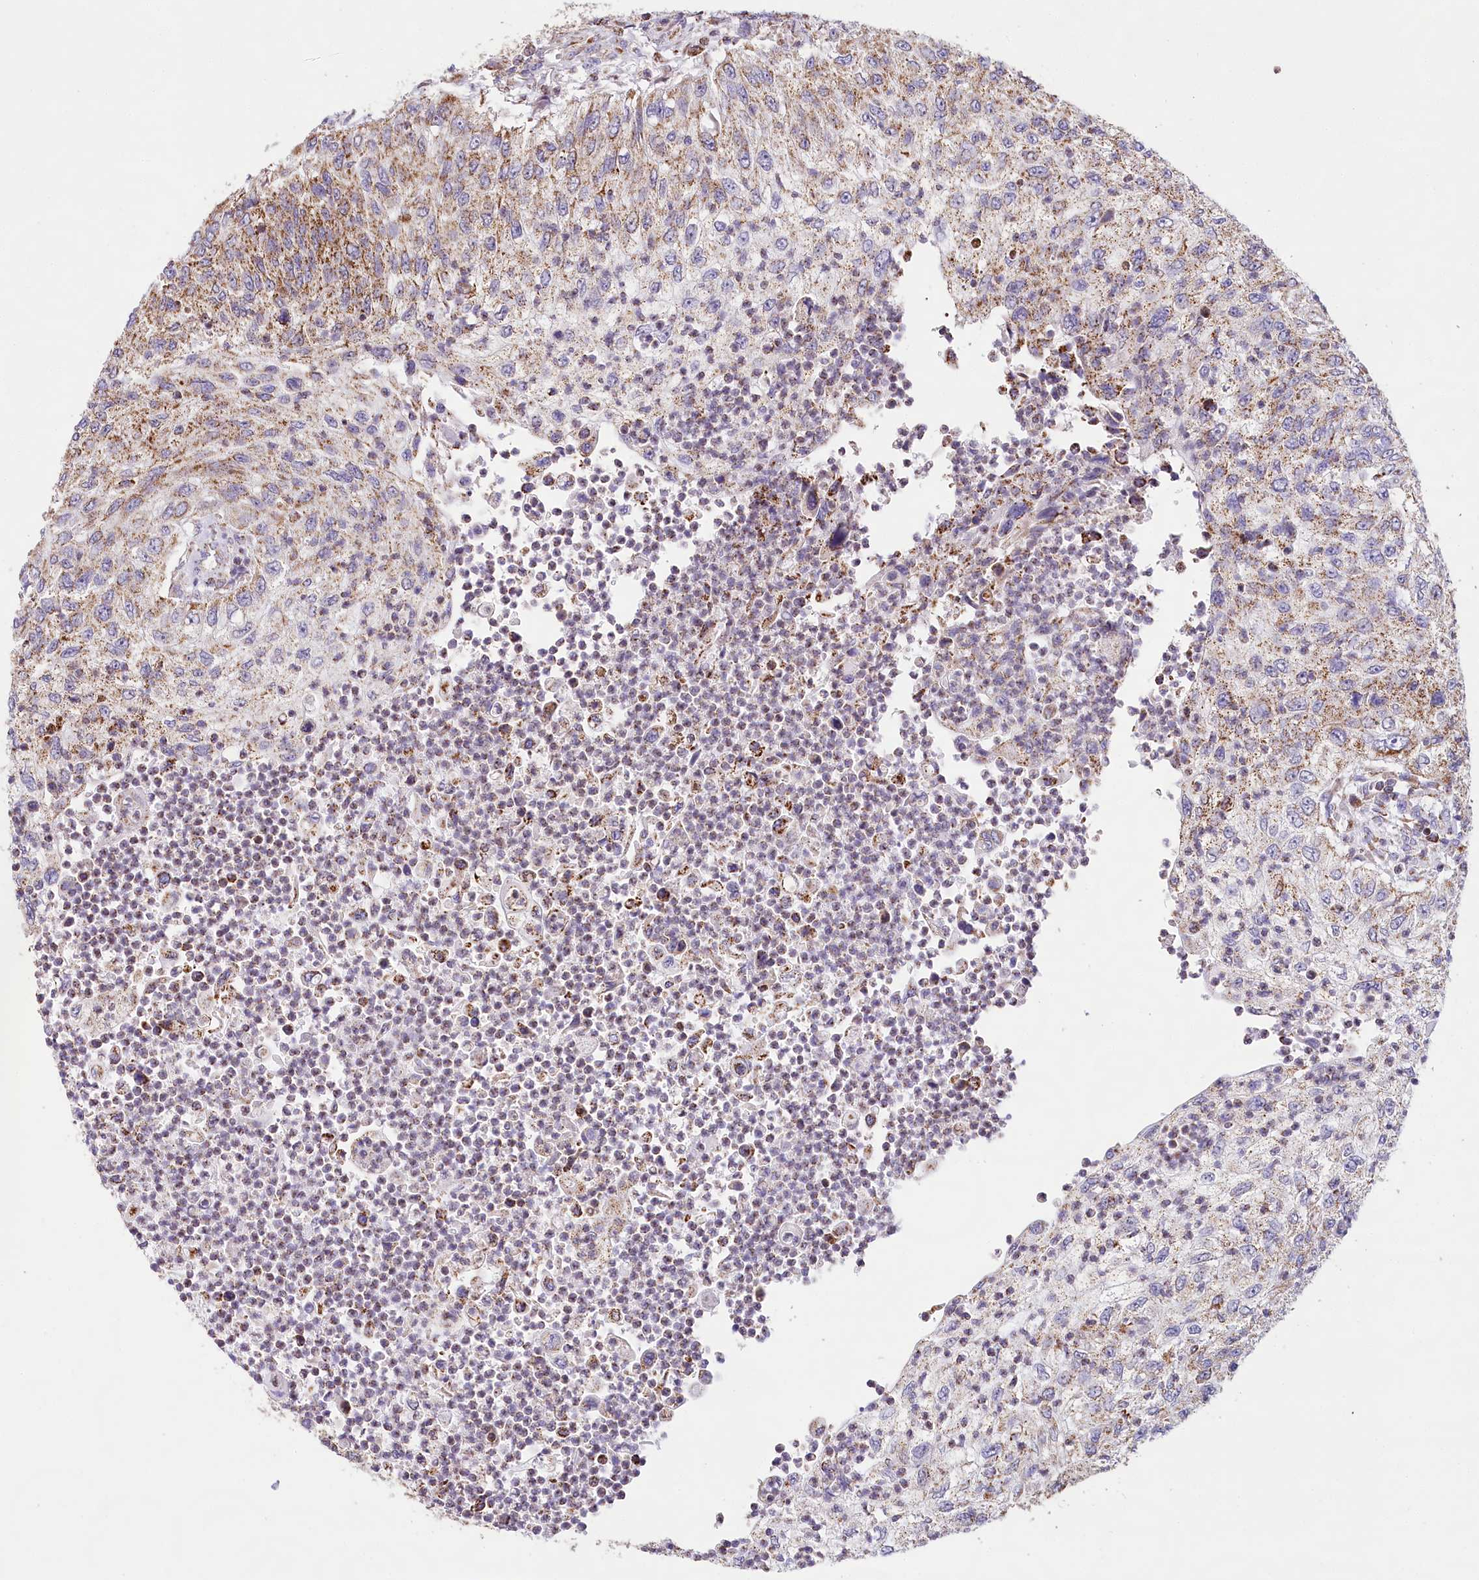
{"staining": {"intensity": "moderate", "quantity": "25%-75%", "location": "cytoplasmic/membranous"}, "tissue": "urothelial cancer", "cell_type": "Tumor cells", "image_type": "cancer", "snomed": [{"axis": "morphology", "description": "Urothelial carcinoma, High grade"}, {"axis": "topography", "description": "Urinary bladder"}], "caption": "An IHC photomicrograph of tumor tissue is shown. Protein staining in brown labels moderate cytoplasmic/membranous positivity in urothelial cancer within tumor cells.", "gene": "LSS", "patient": {"sex": "female", "age": 60}}